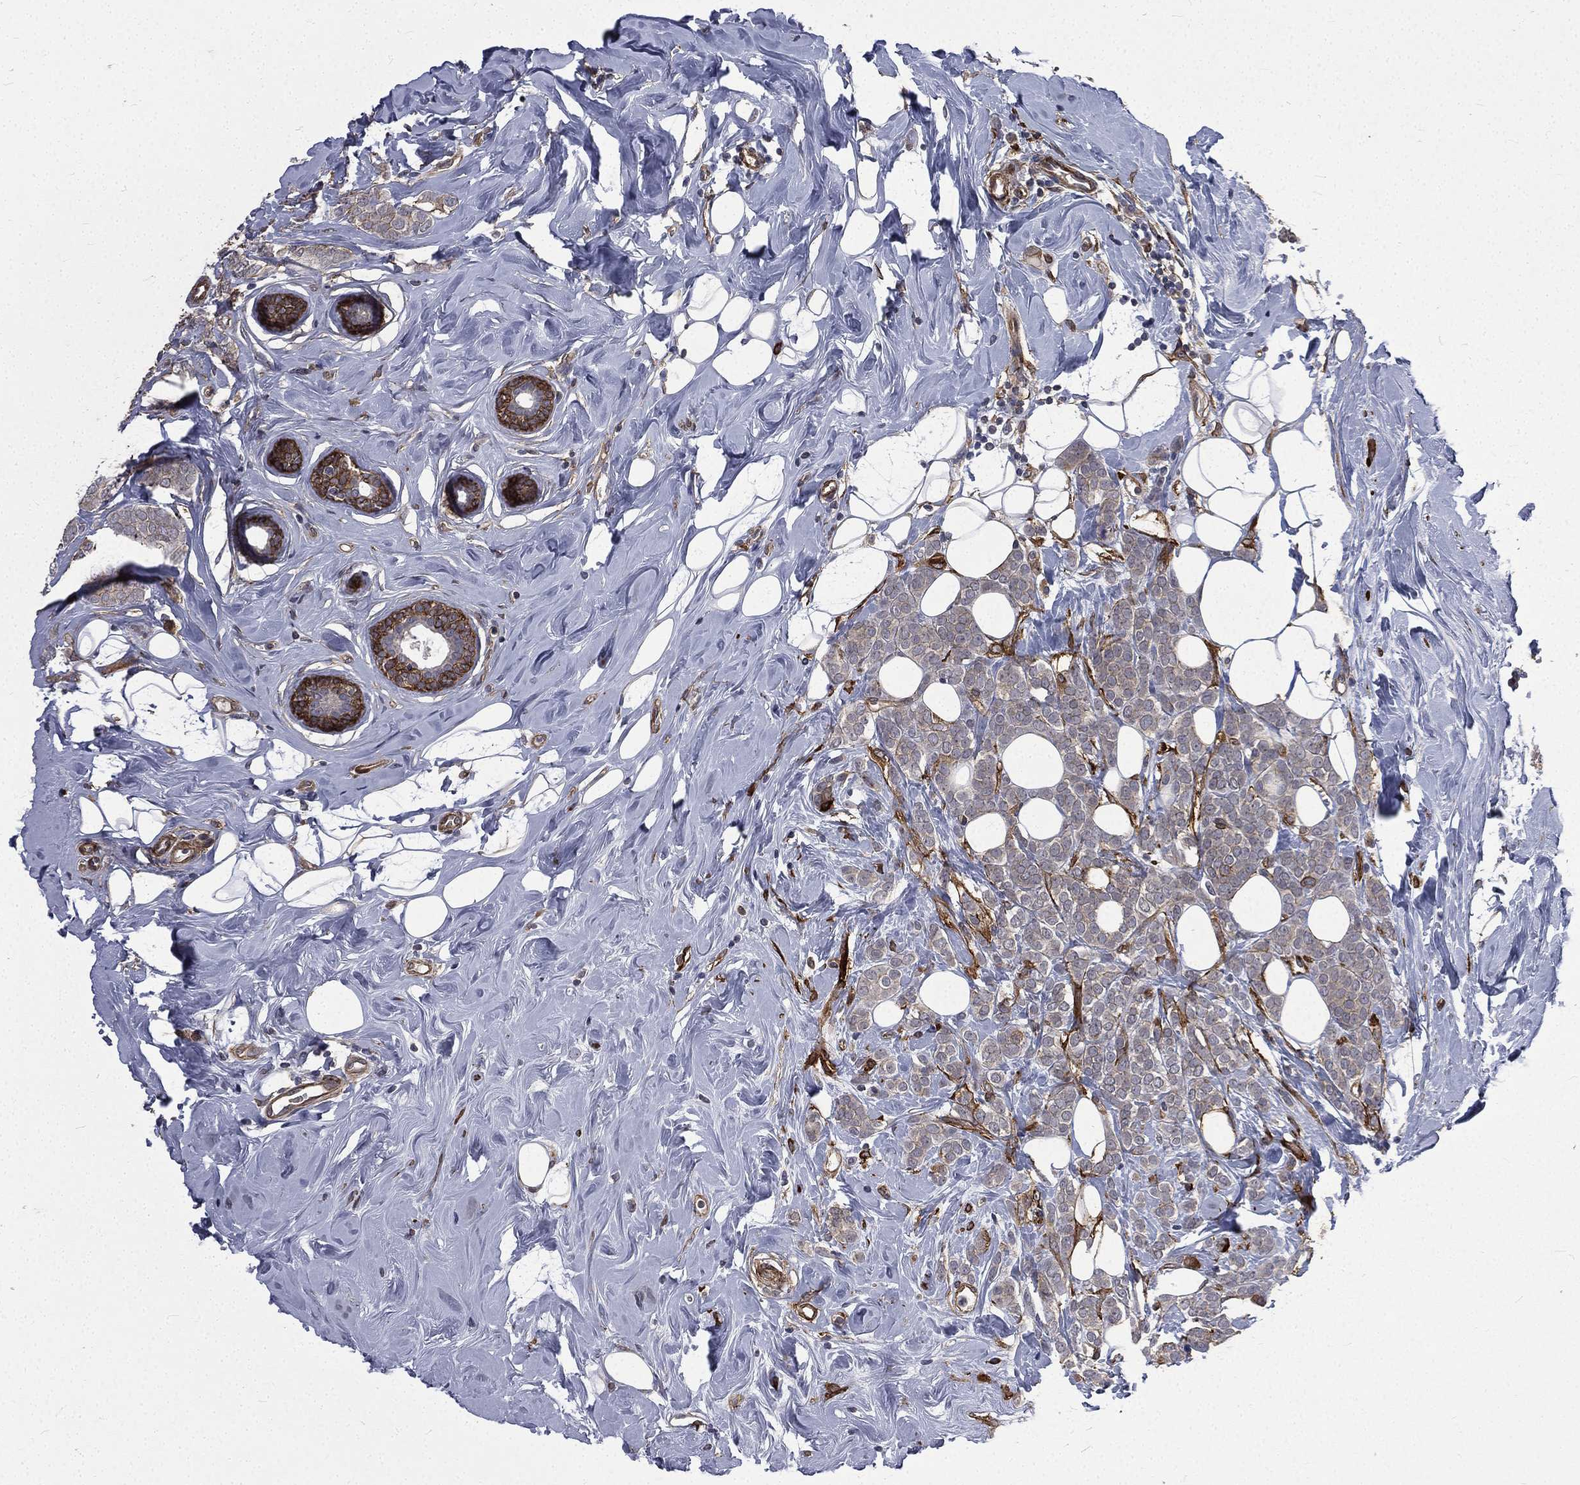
{"staining": {"intensity": "negative", "quantity": "none", "location": "none"}, "tissue": "breast cancer", "cell_type": "Tumor cells", "image_type": "cancer", "snomed": [{"axis": "morphology", "description": "Lobular carcinoma"}, {"axis": "topography", "description": "Breast"}], "caption": "A high-resolution histopathology image shows immunohistochemistry (IHC) staining of breast lobular carcinoma, which exhibits no significant expression in tumor cells.", "gene": "PPFIBP1", "patient": {"sex": "female", "age": 49}}